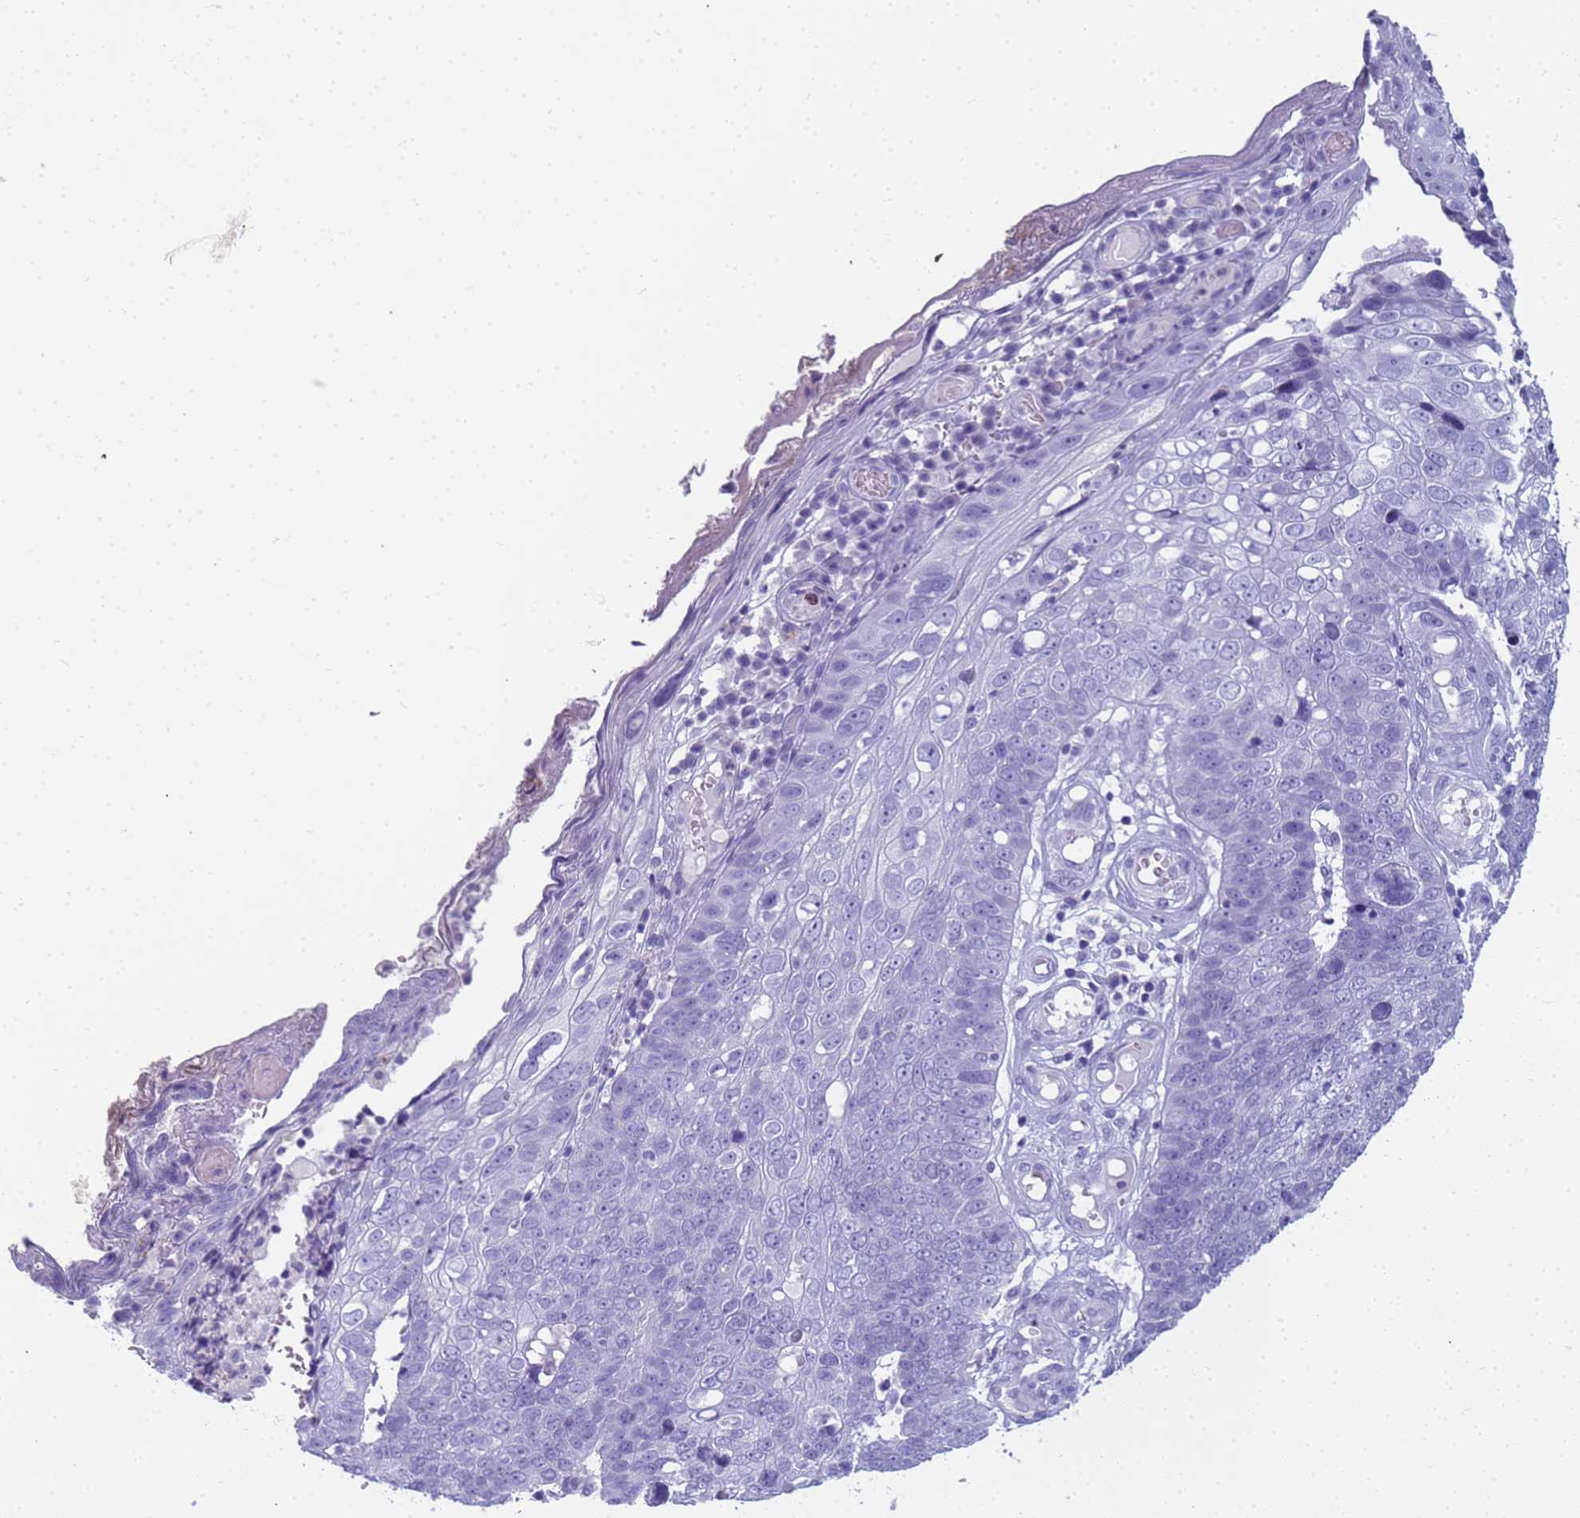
{"staining": {"intensity": "negative", "quantity": "none", "location": "none"}, "tissue": "skin cancer", "cell_type": "Tumor cells", "image_type": "cancer", "snomed": [{"axis": "morphology", "description": "Squamous cell carcinoma, NOS"}, {"axis": "topography", "description": "Skin"}], "caption": "This is a photomicrograph of IHC staining of skin squamous cell carcinoma, which shows no positivity in tumor cells.", "gene": "RNASE2", "patient": {"sex": "male", "age": 71}}